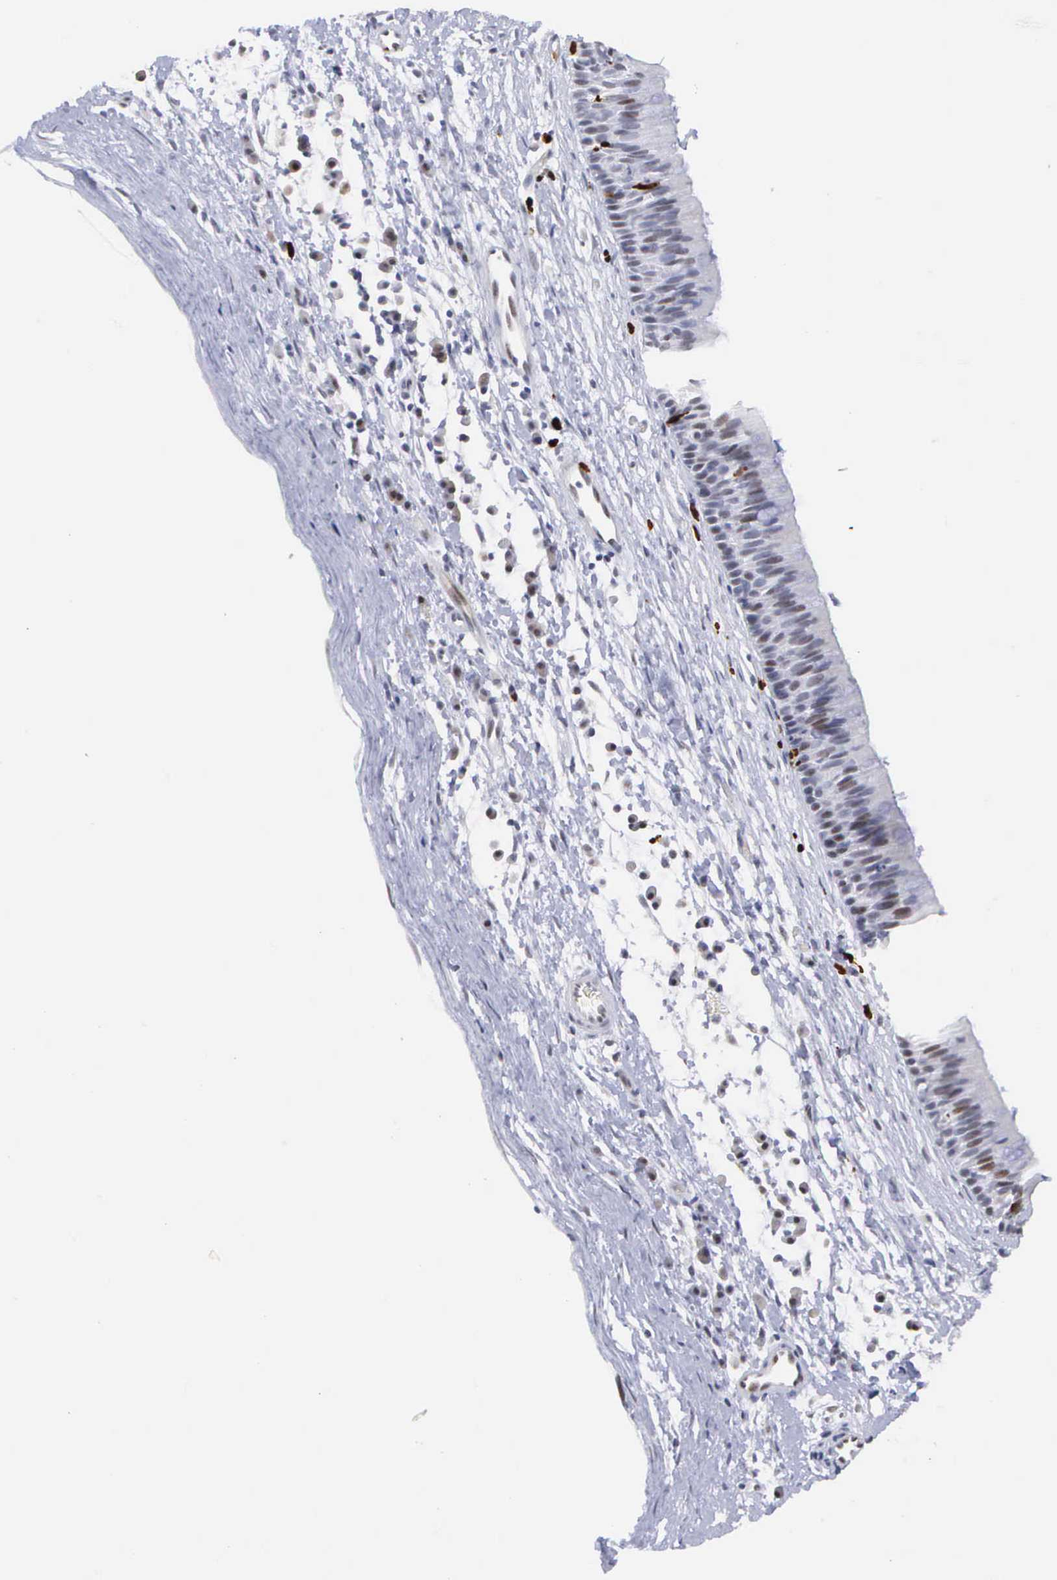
{"staining": {"intensity": "weak", "quantity": "<25%", "location": "cytoplasmic/membranous"}, "tissue": "nasopharynx", "cell_type": "Respiratory epithelial cells", "image_type": "normal", "snomed": [{"axis": "morphology", "description": "Normal tissue, NOS"}, {"axis": "topography", "description": "Nasopharynx"}], "caption": "High magnification brightfield microscopy of benign nasopharynx stained with DAB (3,3'-diaminobenzidine) (brown) and counterstained with hematoxylin (blue): respiratory epithelial cells show no significant staining. The staining is performed using DAB (3,3'-diaminobenzidine) brown chromogen with nuclei counter-stained in using hematoxylin.", "gene": "SPIN3", "patient": {"sex": "male", "age": 13}}